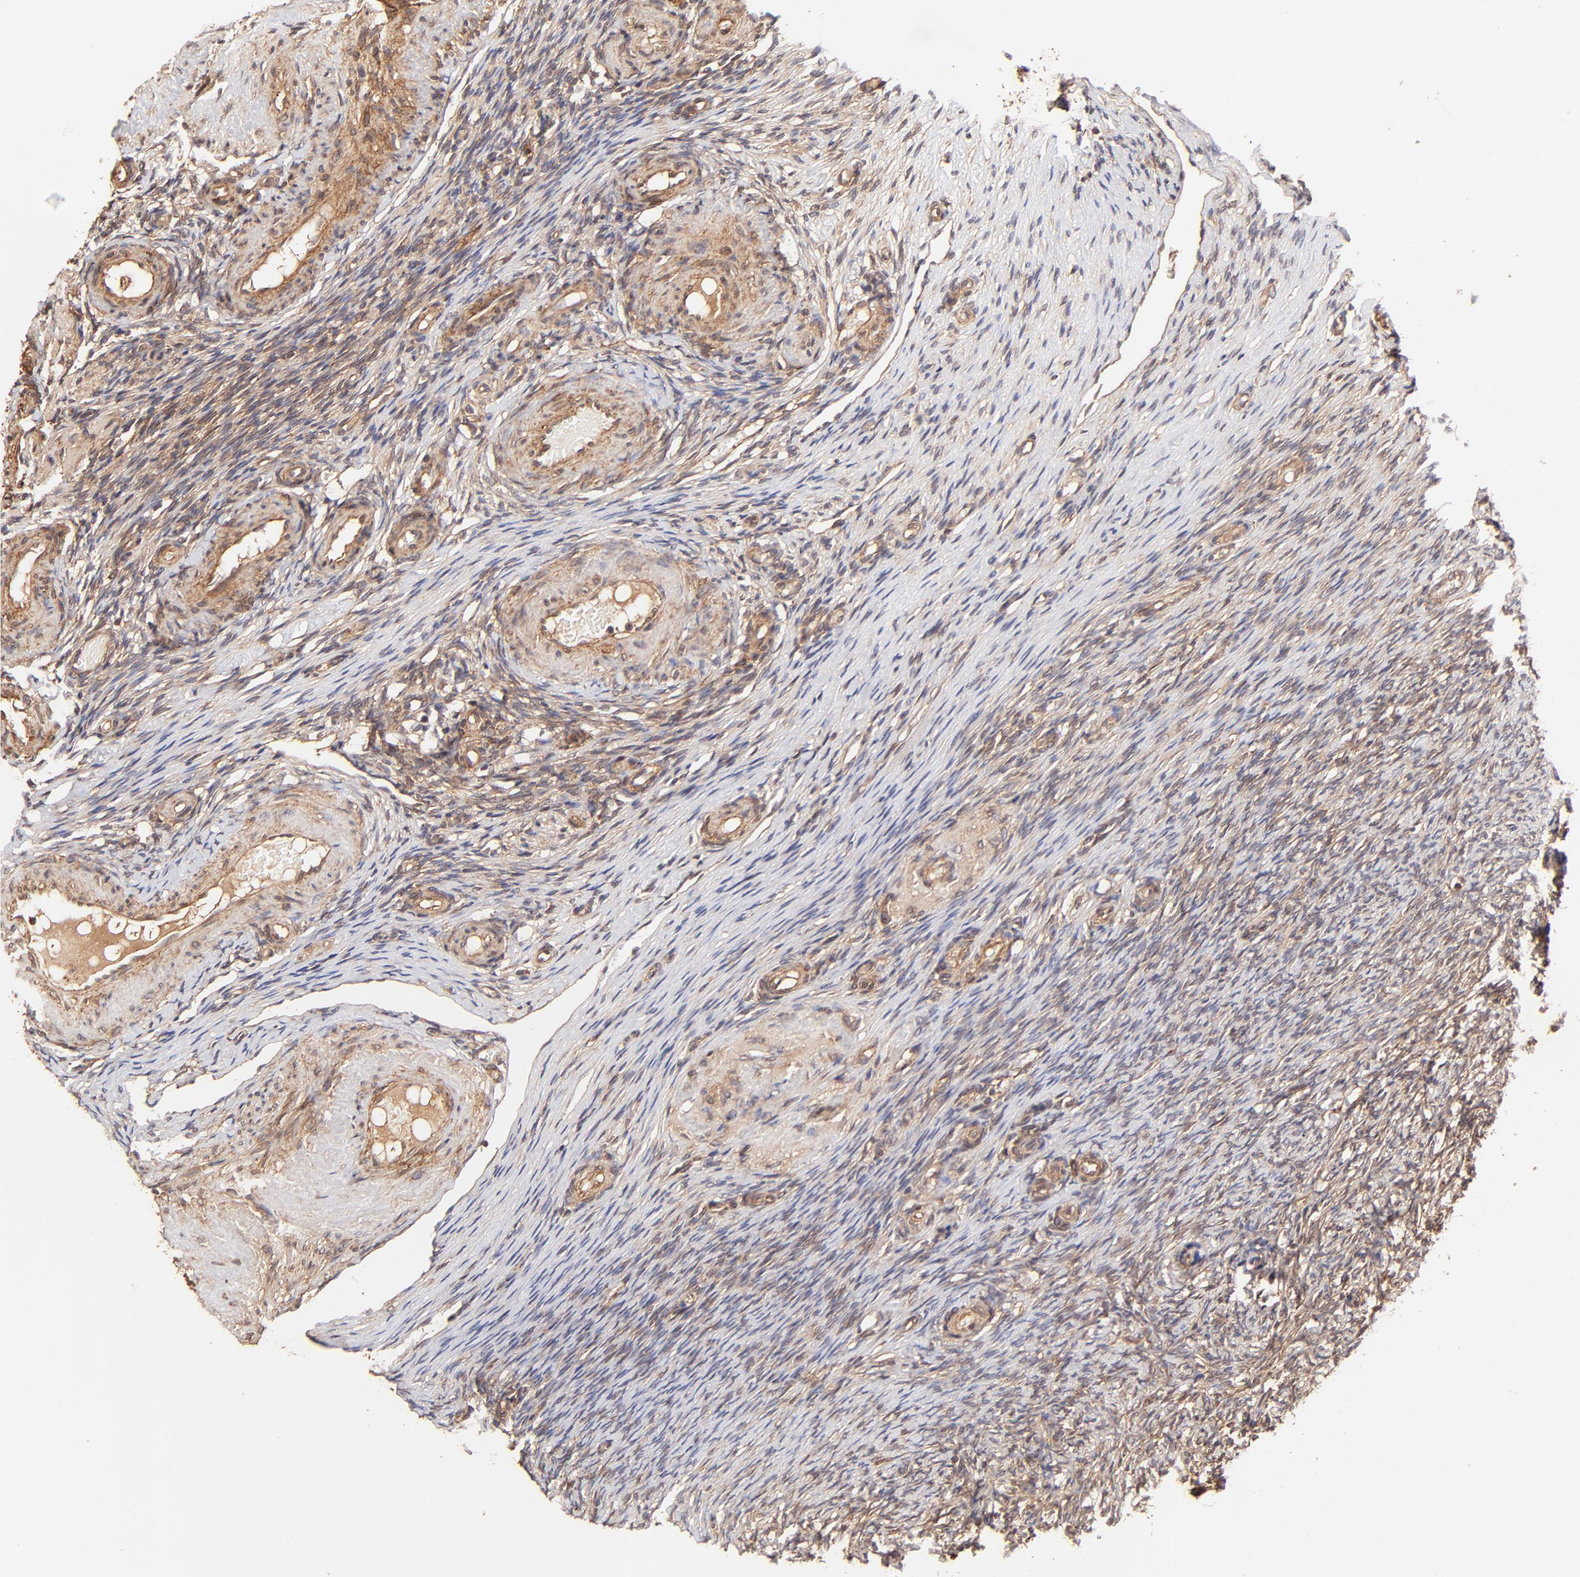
{"staining": {"intensity": "weak", "quantity": ">75%", "location": "cytoplasmic/membranous,nuclear"}, "tissue": "ovary", "cell_type": "Follicle cells", "image_type": "normal", "snomed": [{"axis": "morphology", "description": "Normal tissue, NOS"}, {"axis": "topography", "description": "Ovary"}], "caption": "Protein analysis of unremarkable ovary displays weak cytoplasmic/membranous,nuclear expression in approximately >75% of follicle cells.", "gene": "ITGB1", "patient": {"sex": "female", "age": 60}}